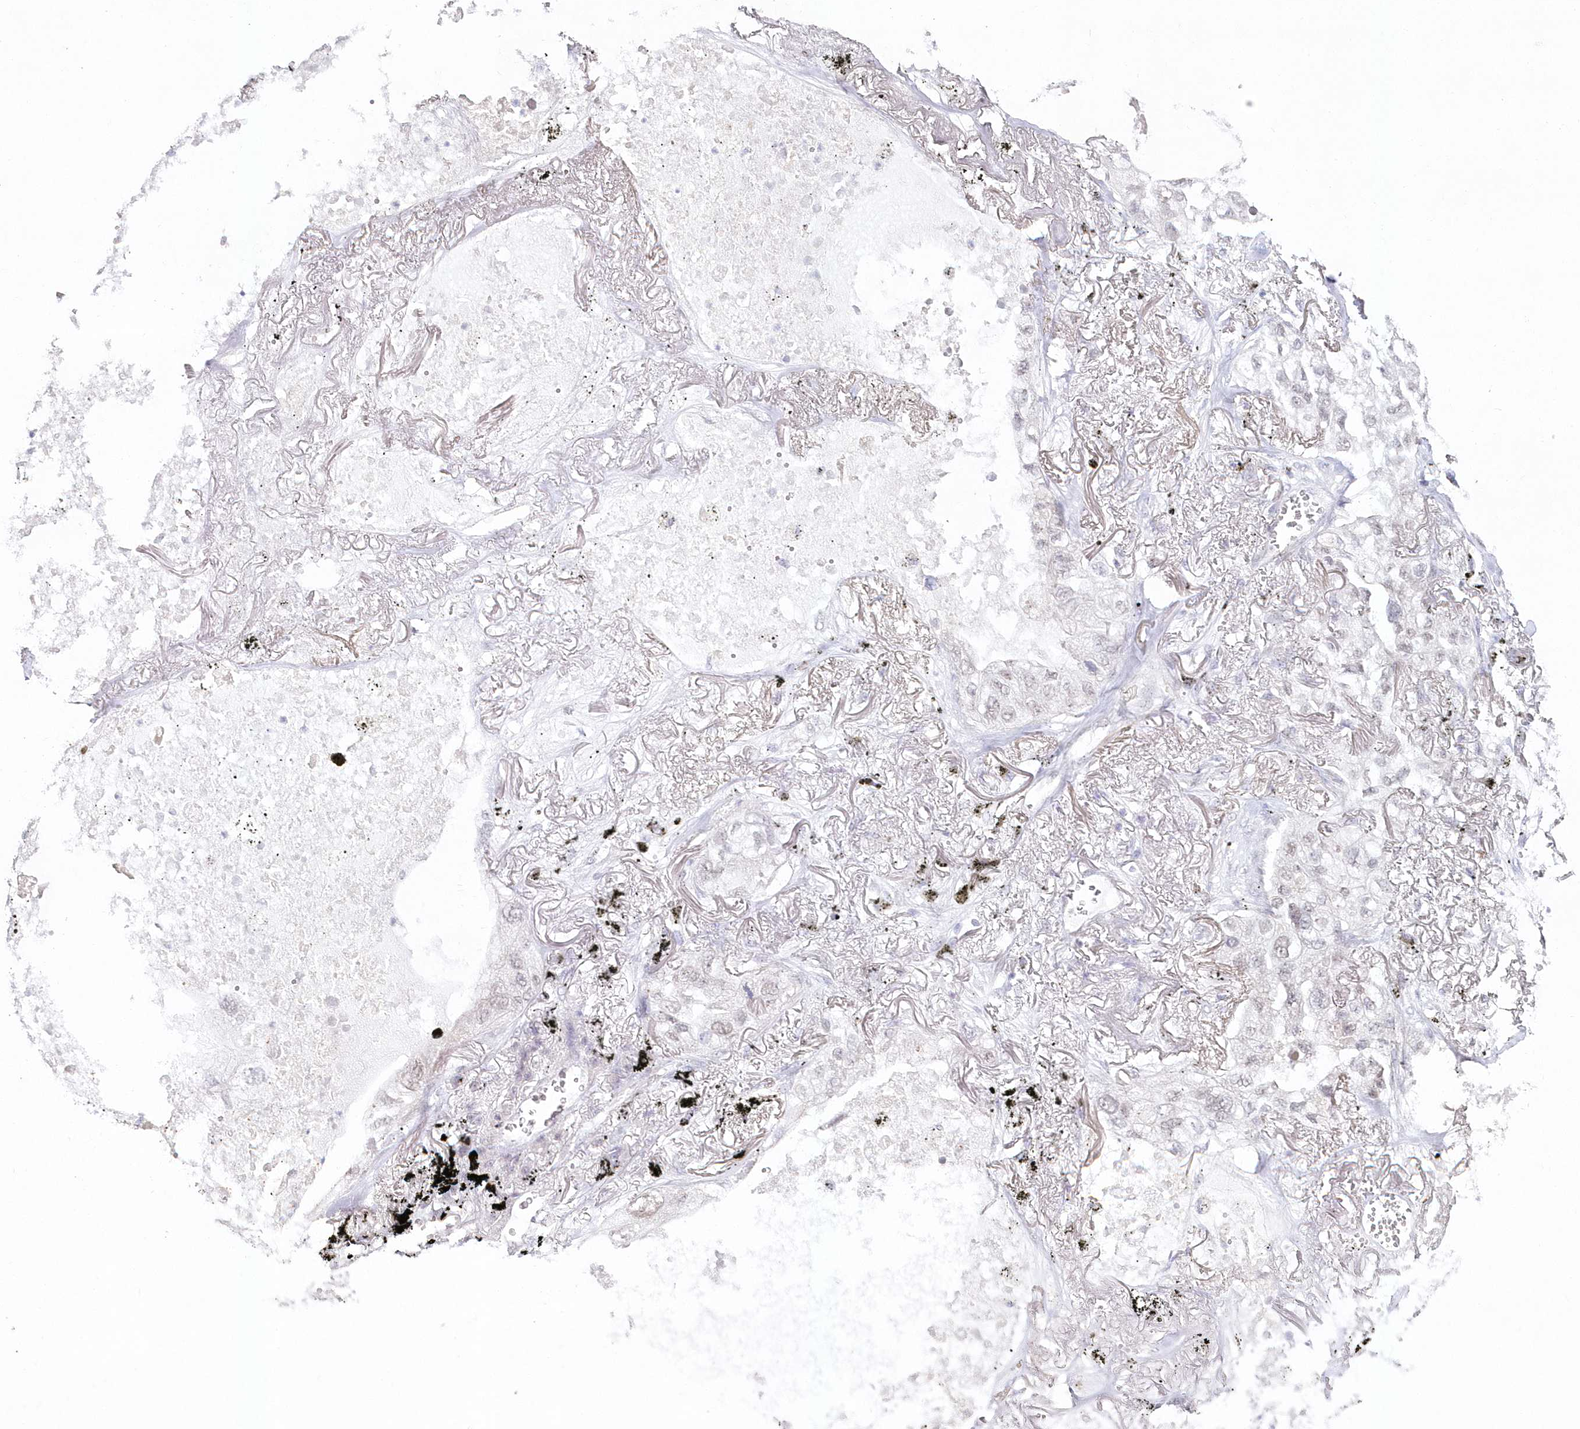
{"staining": {"intensity": "negative", "quantity": "none", "location": "none"}, "tissue": "lung cancer", "cell_type": "Tumor cells", "image_type": "cancer", "snomed": [{"axis": "morphology", "description": "Adenocarcinoma, NOS"}, {"axis": "topography", "description": "Lung"}], "caption": "Lung adenocarcinoma was stained to show a protein in brown. There is no significant positivity in tumor cells.", "gene": "HYCC2", "patient": {"sex": "male", "age": 65}}